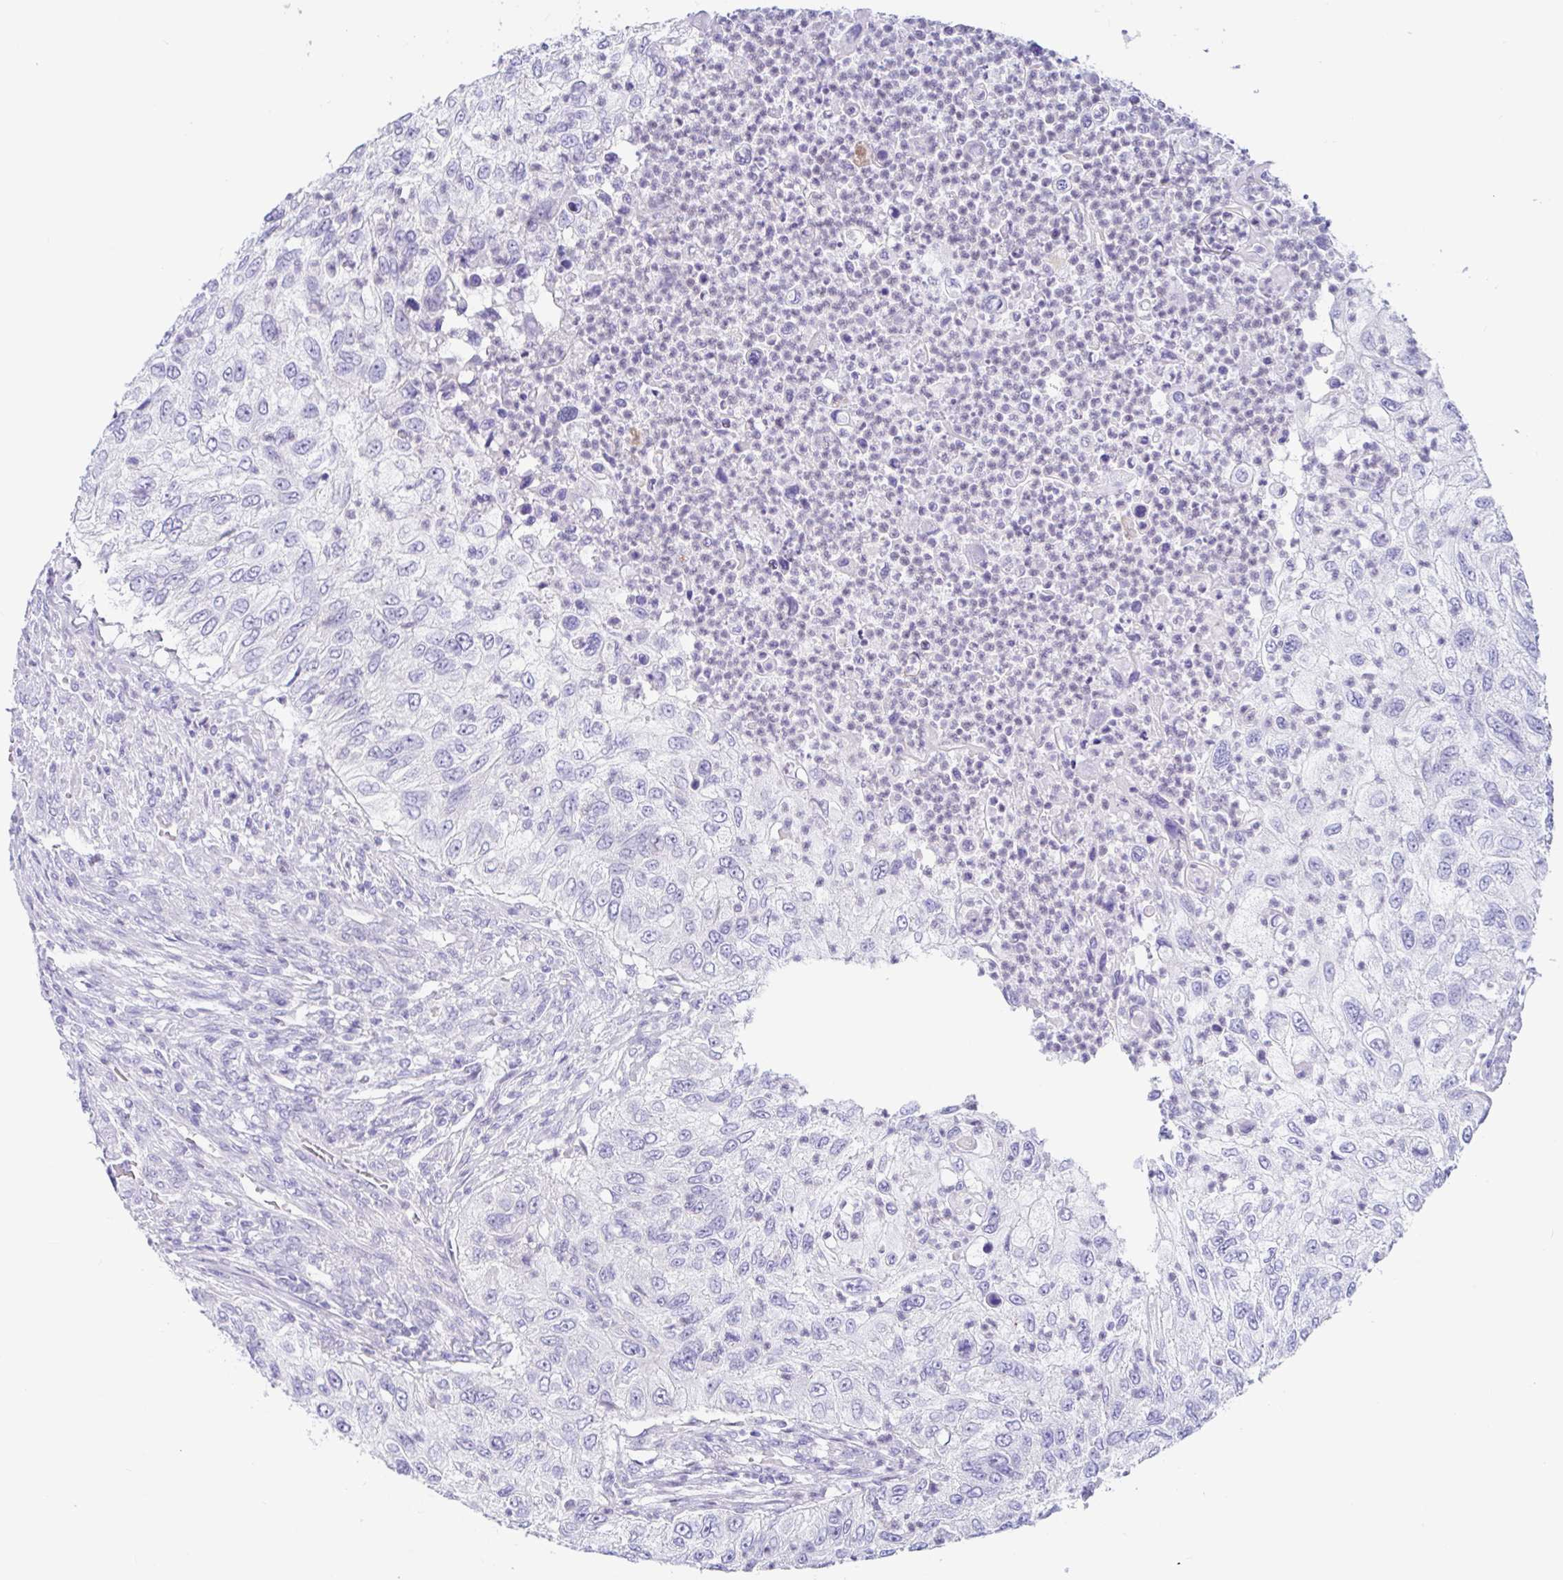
{"staining": {"intensity": "negative", "quantity": "none", "location": "none"}, "tissue": "urothelial cancer", "cell_type": "Tumor cells", "image_type": "cancer", "snomed": [{"axis": "morphology", "description": "Urothelial carcinoma, High grade"}, {"axis": "topography", "description": "Urinary bladder"}], "caption": "Histopathology image shows no significant protein expression in tumor cells of high-grade urothelial carcinoma.", "gene": "OR6N2", "patient": {"sex": "female", "age": 60}}